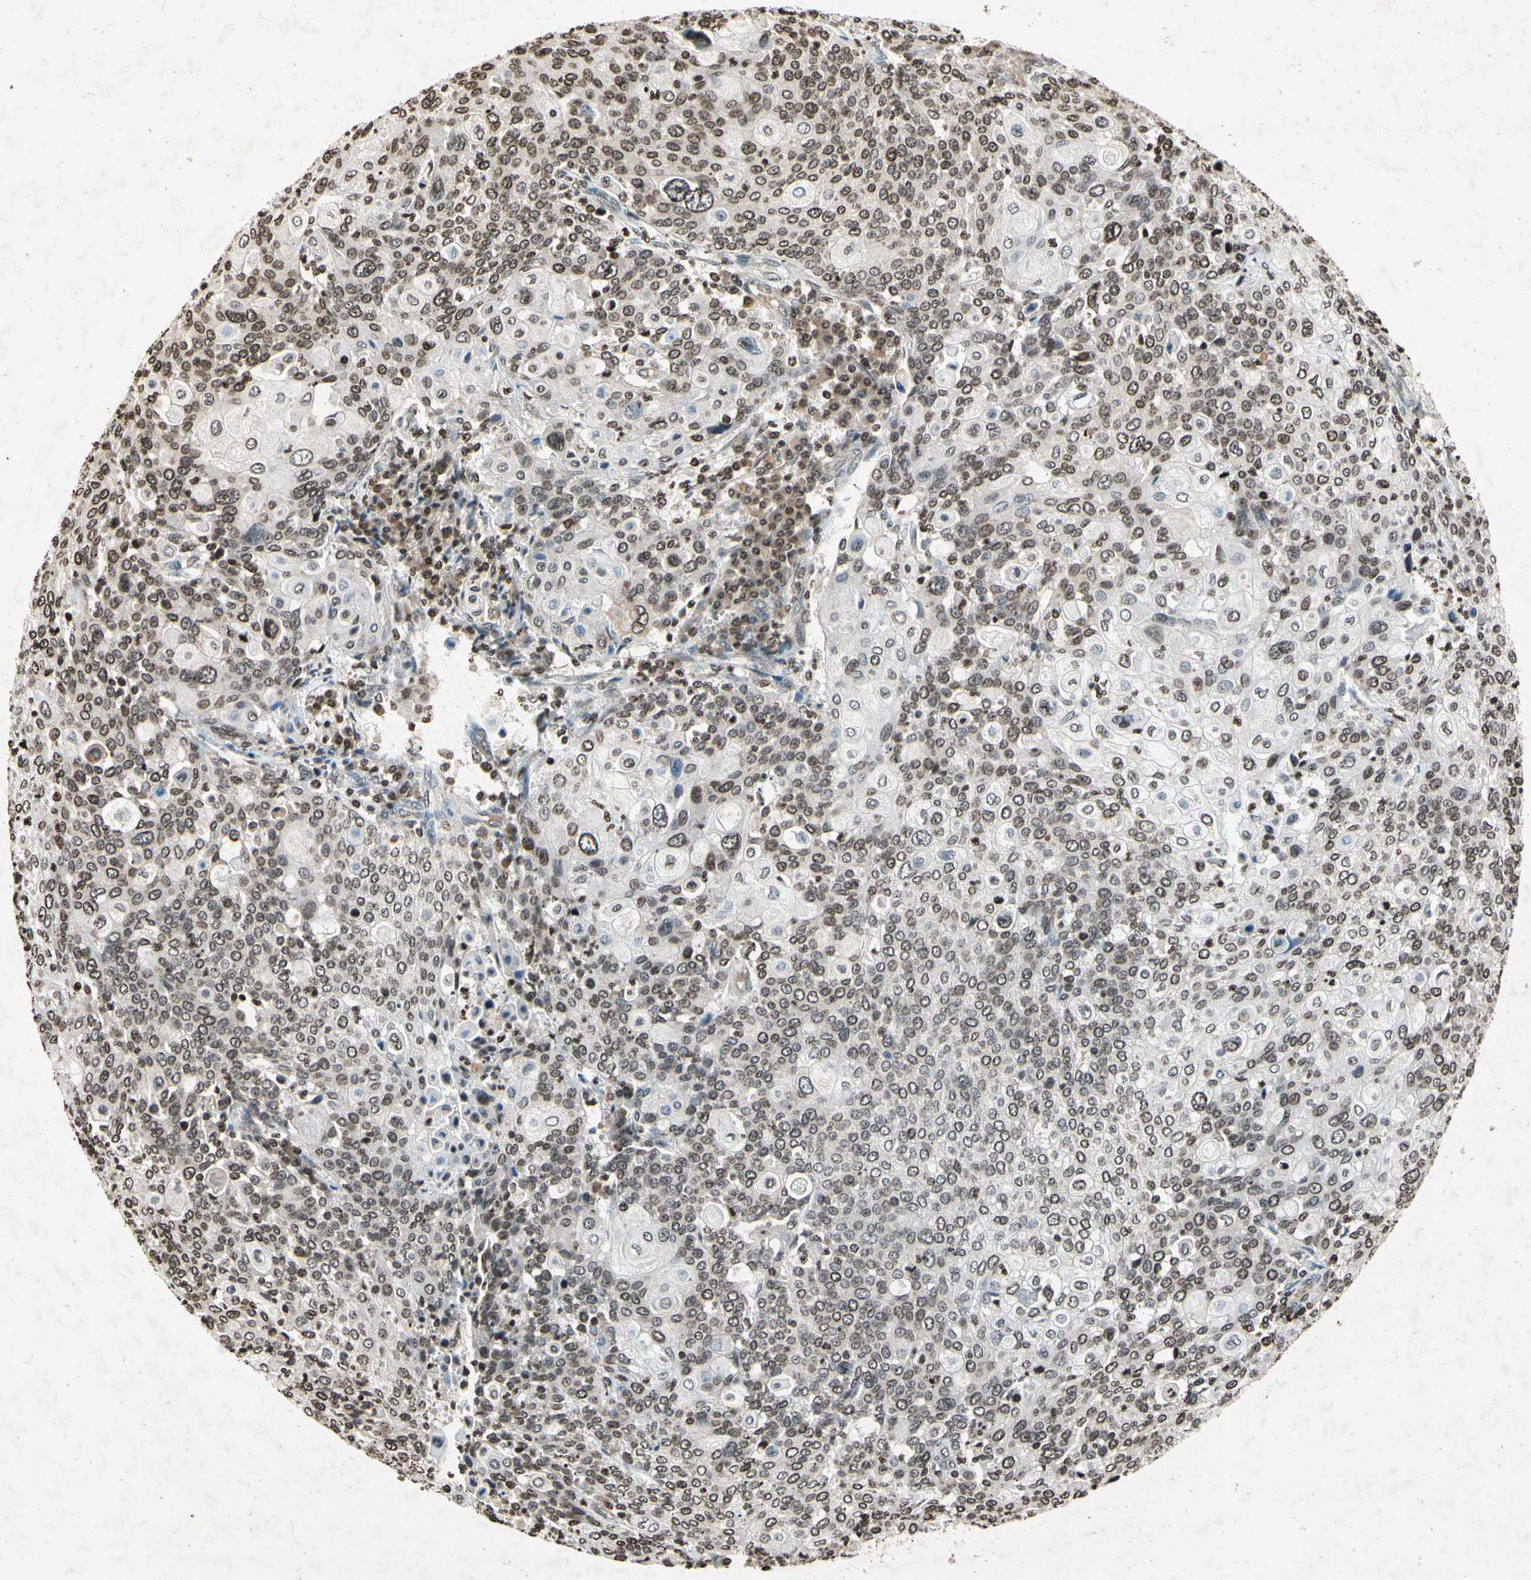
{"staining": {"intensity": "weak", "quantity": "25%-75%", "location": "nuclear"}, "tissue": "cervical cancer", "cell_type": "Tumor cells", "image_type": "cancer", "snomed": [{"axis": "morphology", "description": "Squamous cell carcinoma, NOS"}, {"axis": "topography", "description": "Cervix"}], "caption": "Human cervical squamous cell carcinoma stained with a brown dye reveals weak nuclear positive expression in approximately 25%-75% of tumor cells.", "gene": "HOXB3", "patient": {"sex": "female", "age": 40}}